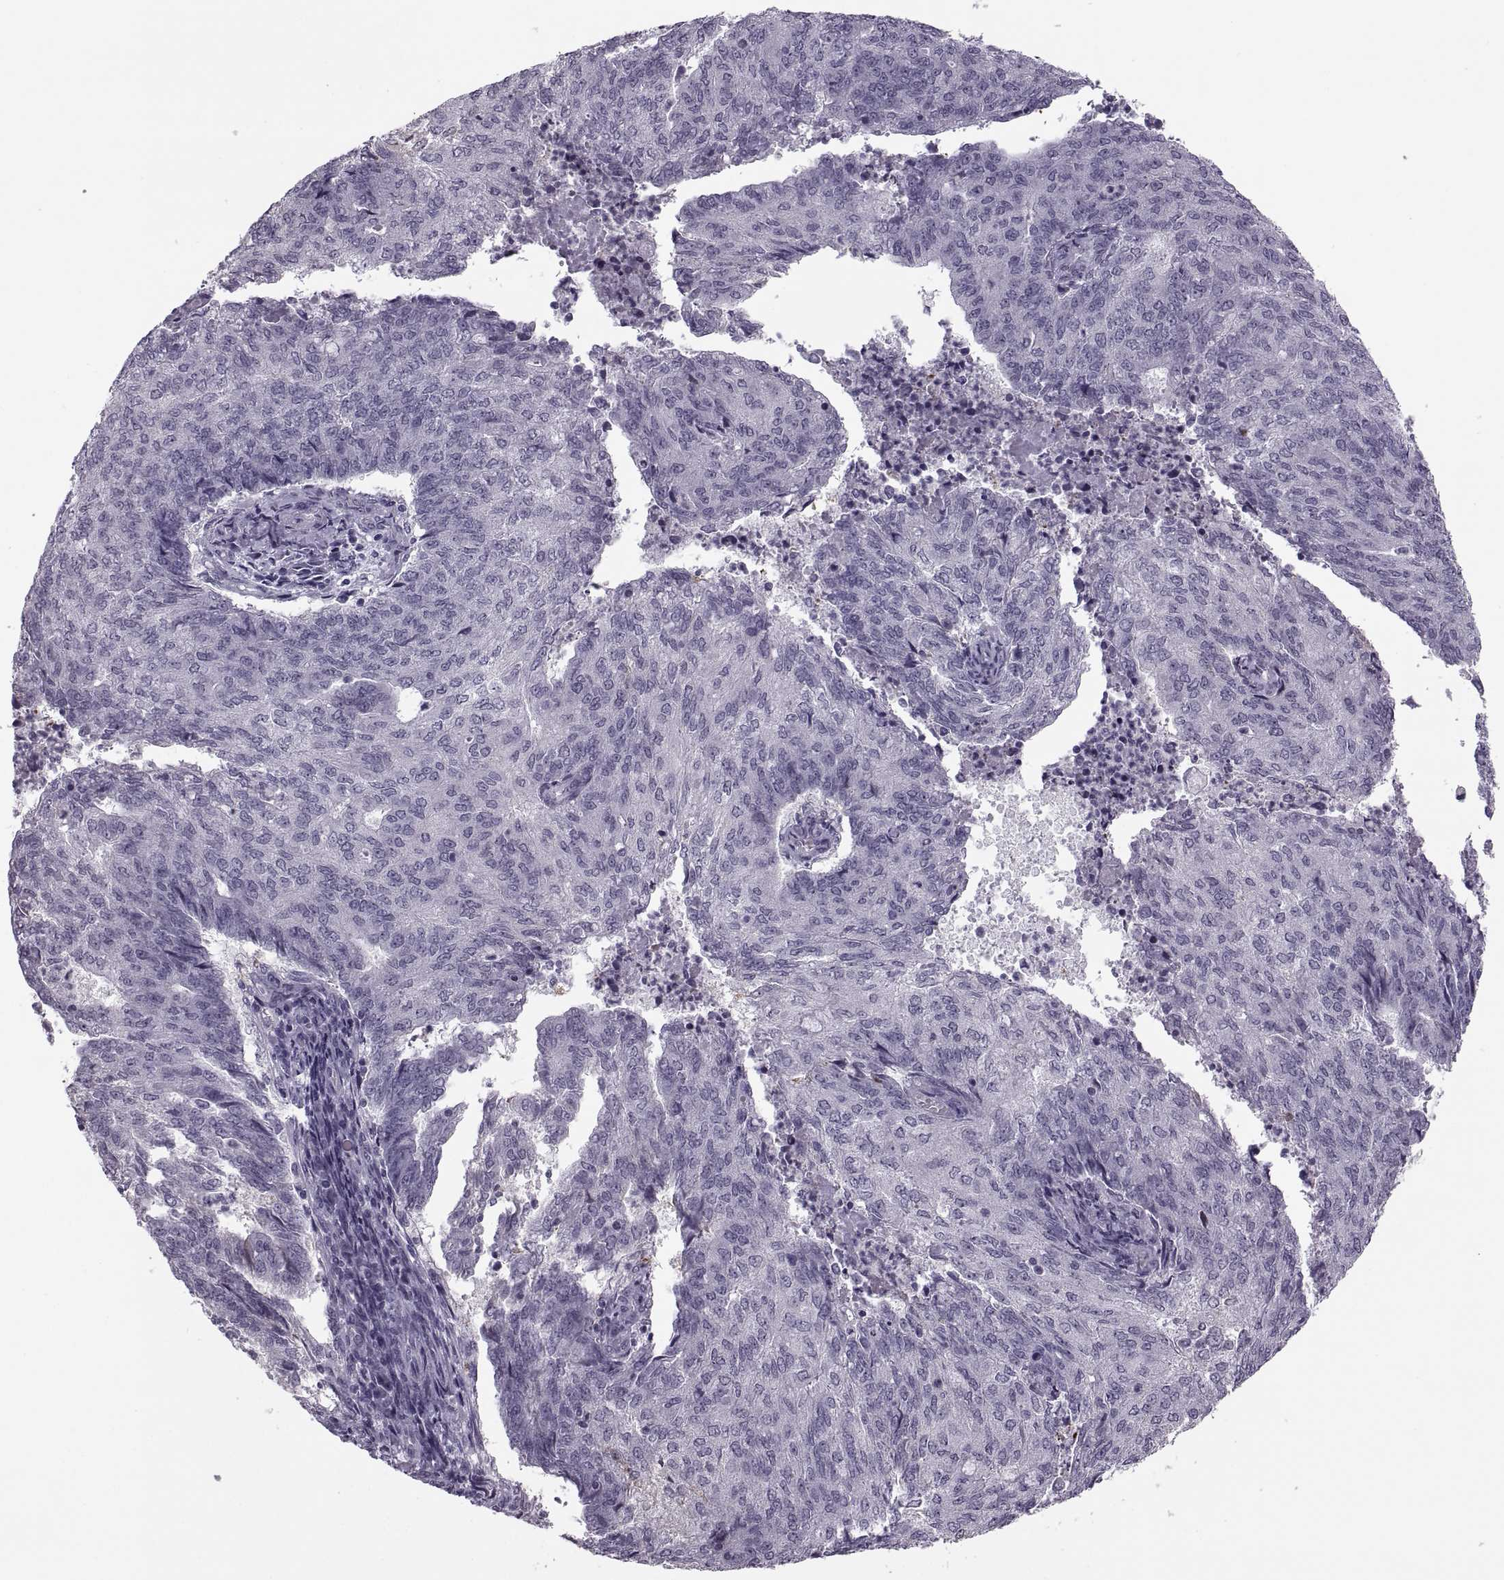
{"staining": {"intensity": "negative", "quantity": "none", "location": "none"}, "tissue": "endometrial cancer", "cell_type": "Tumor cells", "image_type": "cancer", "snomed": [{"axis": "morphology", "description": "Adenocarcinoma, NOS"}, {"axis": "topography", "description": "Endometrium"}], "caption": "An immunohistochemistry image of endometrial cancer (adenocarcinoma) is shown. There is no staining in tumor cells of endometrial cancer (adenocarcinoma). The staining was performed using DAB (3,3'-diaminobenzidine) to visualize the protein expression in brown, while the nuclei were stained in blue with hematoxylin (Magnification: 20x).", "gene": "PAGE5", "patient": {"sex": "female", "age": 82}}